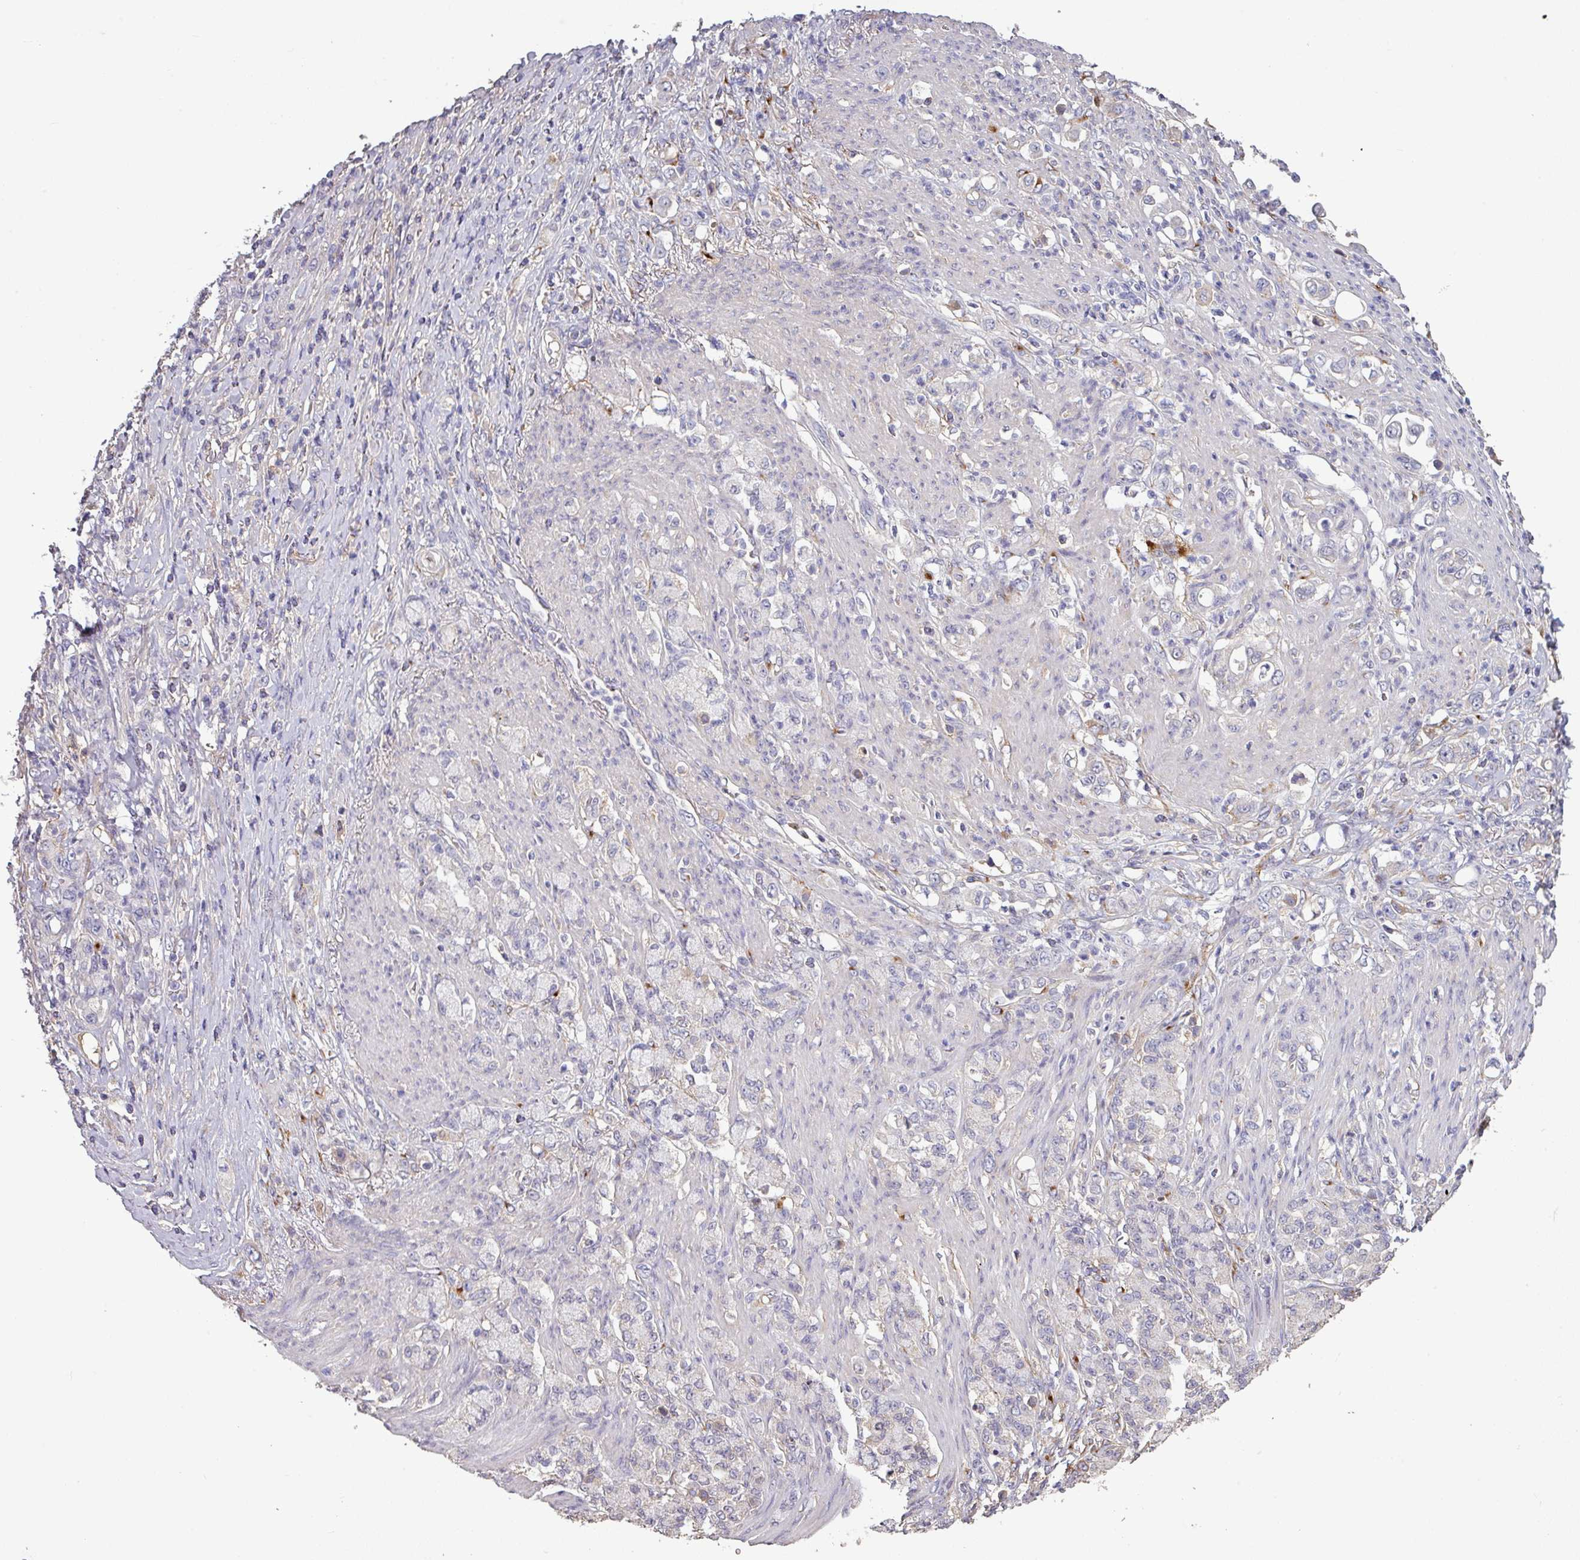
{"staining": {"intensity": "negative", "quantity": "none", "location": "none"}, "tissue": "stomach cancer", "cell_type": "Tumor cells", "image_type": "cancer", "snomed": [{"axis": "morphology", "description": "Normal tissue, NOS"}, {"axis": "morphology", "description": "Adenocarcinoma, NOS"}, {"axis": "topography", "description": "Stomach"}], "caption": "Human stomach cancer stained for a protein using immunohistochemistry (IHC) exhibits no expression in tumor cells.", "gene": "ISLR", "patient": {"sex": "female", "age": 79}}